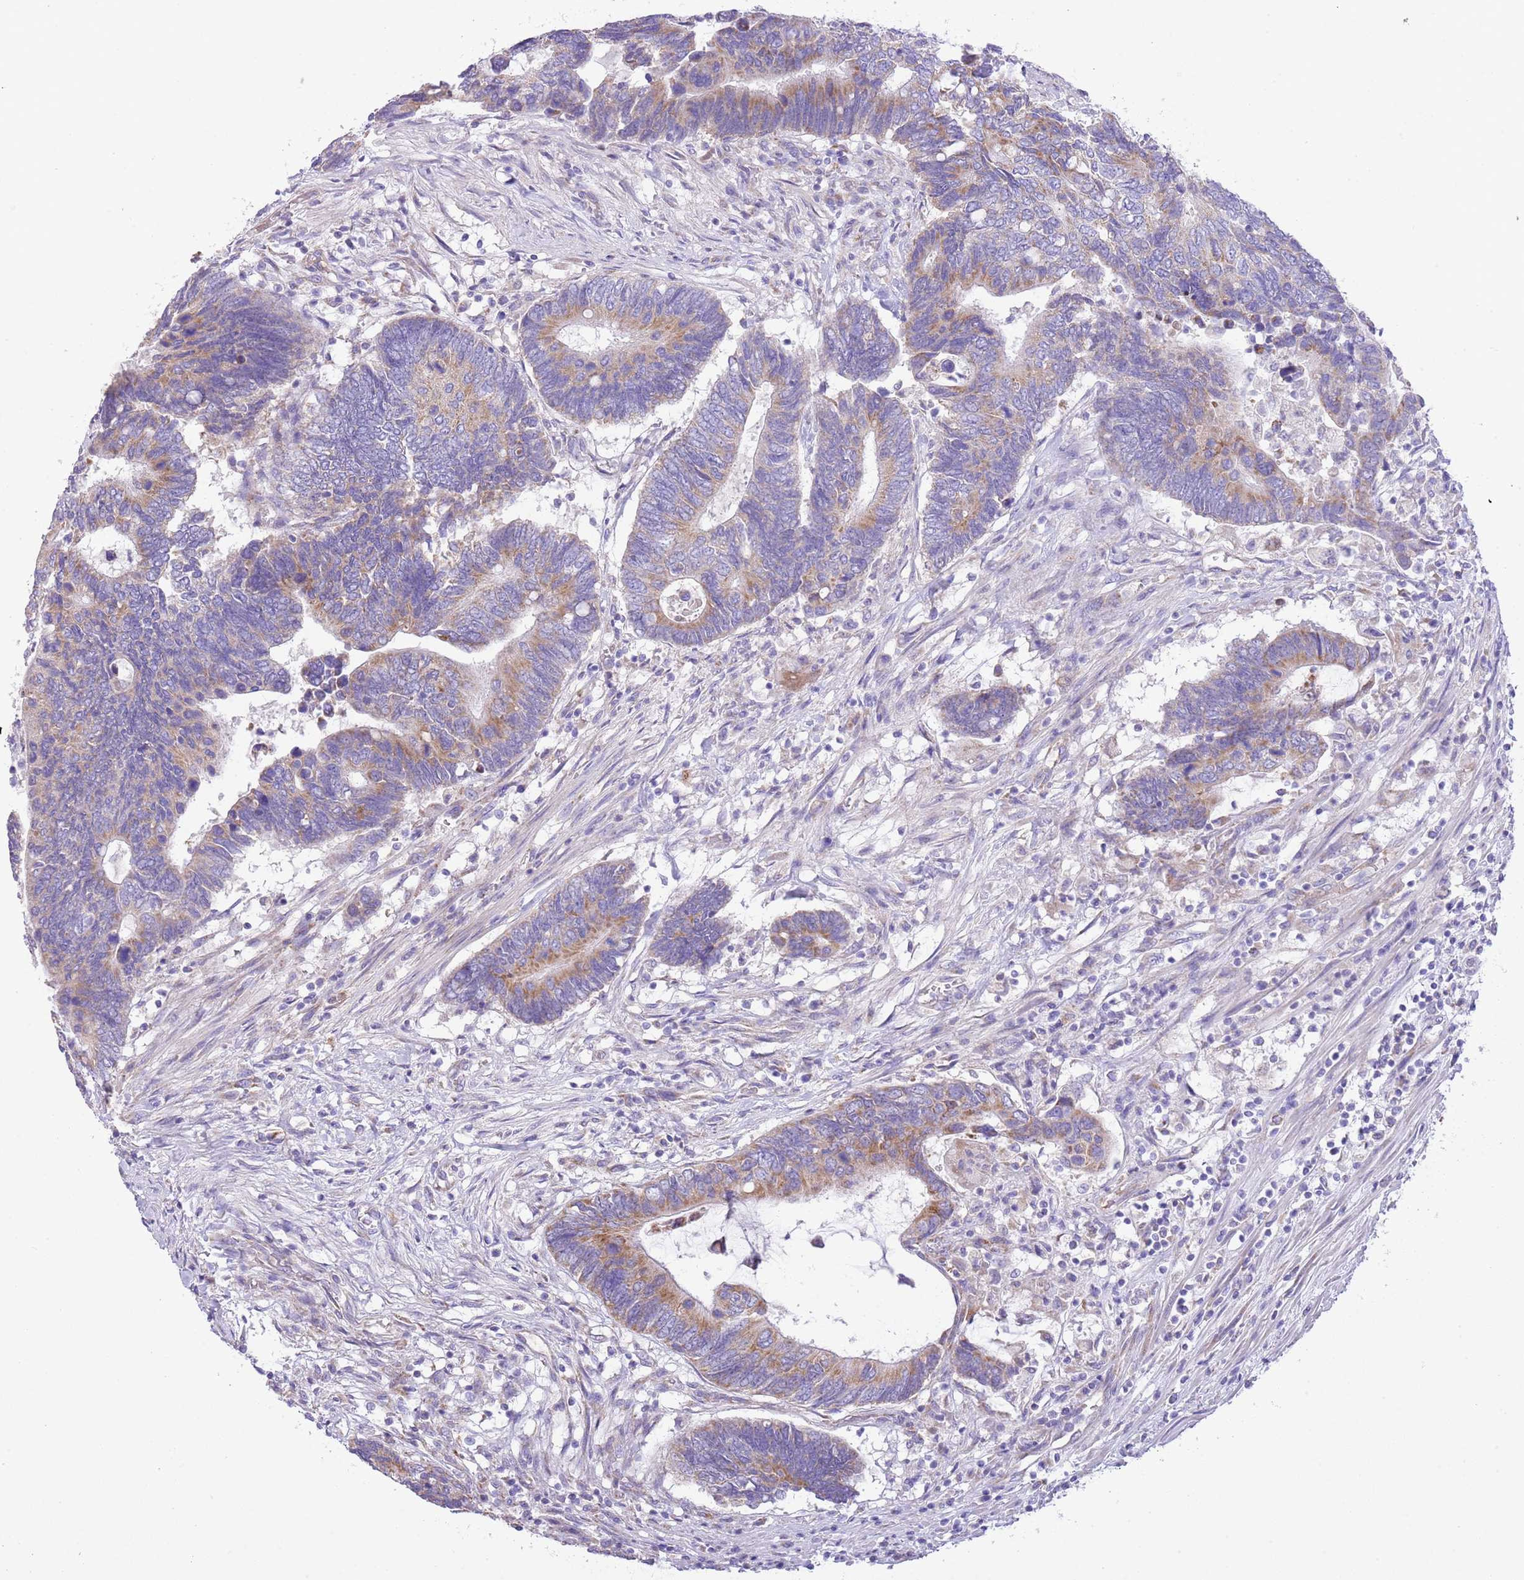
{"staining": {"intensity": "moderate", "quantity": ">75%", "location": "cytoplasmic/membranous"}, "tissue": "colorectal cancer", "cell_type": "Tumor cells", "image_type": "cancer", "snomed": [{"axis": "morphology", "description": "Adenocarcinoma, NOS"}, {"axis": "topography", "description": "Colon"}], "caption": "A high-resolution histopathology image shows IHC staining of colorectal cancer, which reveals moderate cytoplasmic/membranous positivity in approximately >75% of tumor cells.", "gene": "OAZ2", "patient": {"sex": "male", "age": 87}}